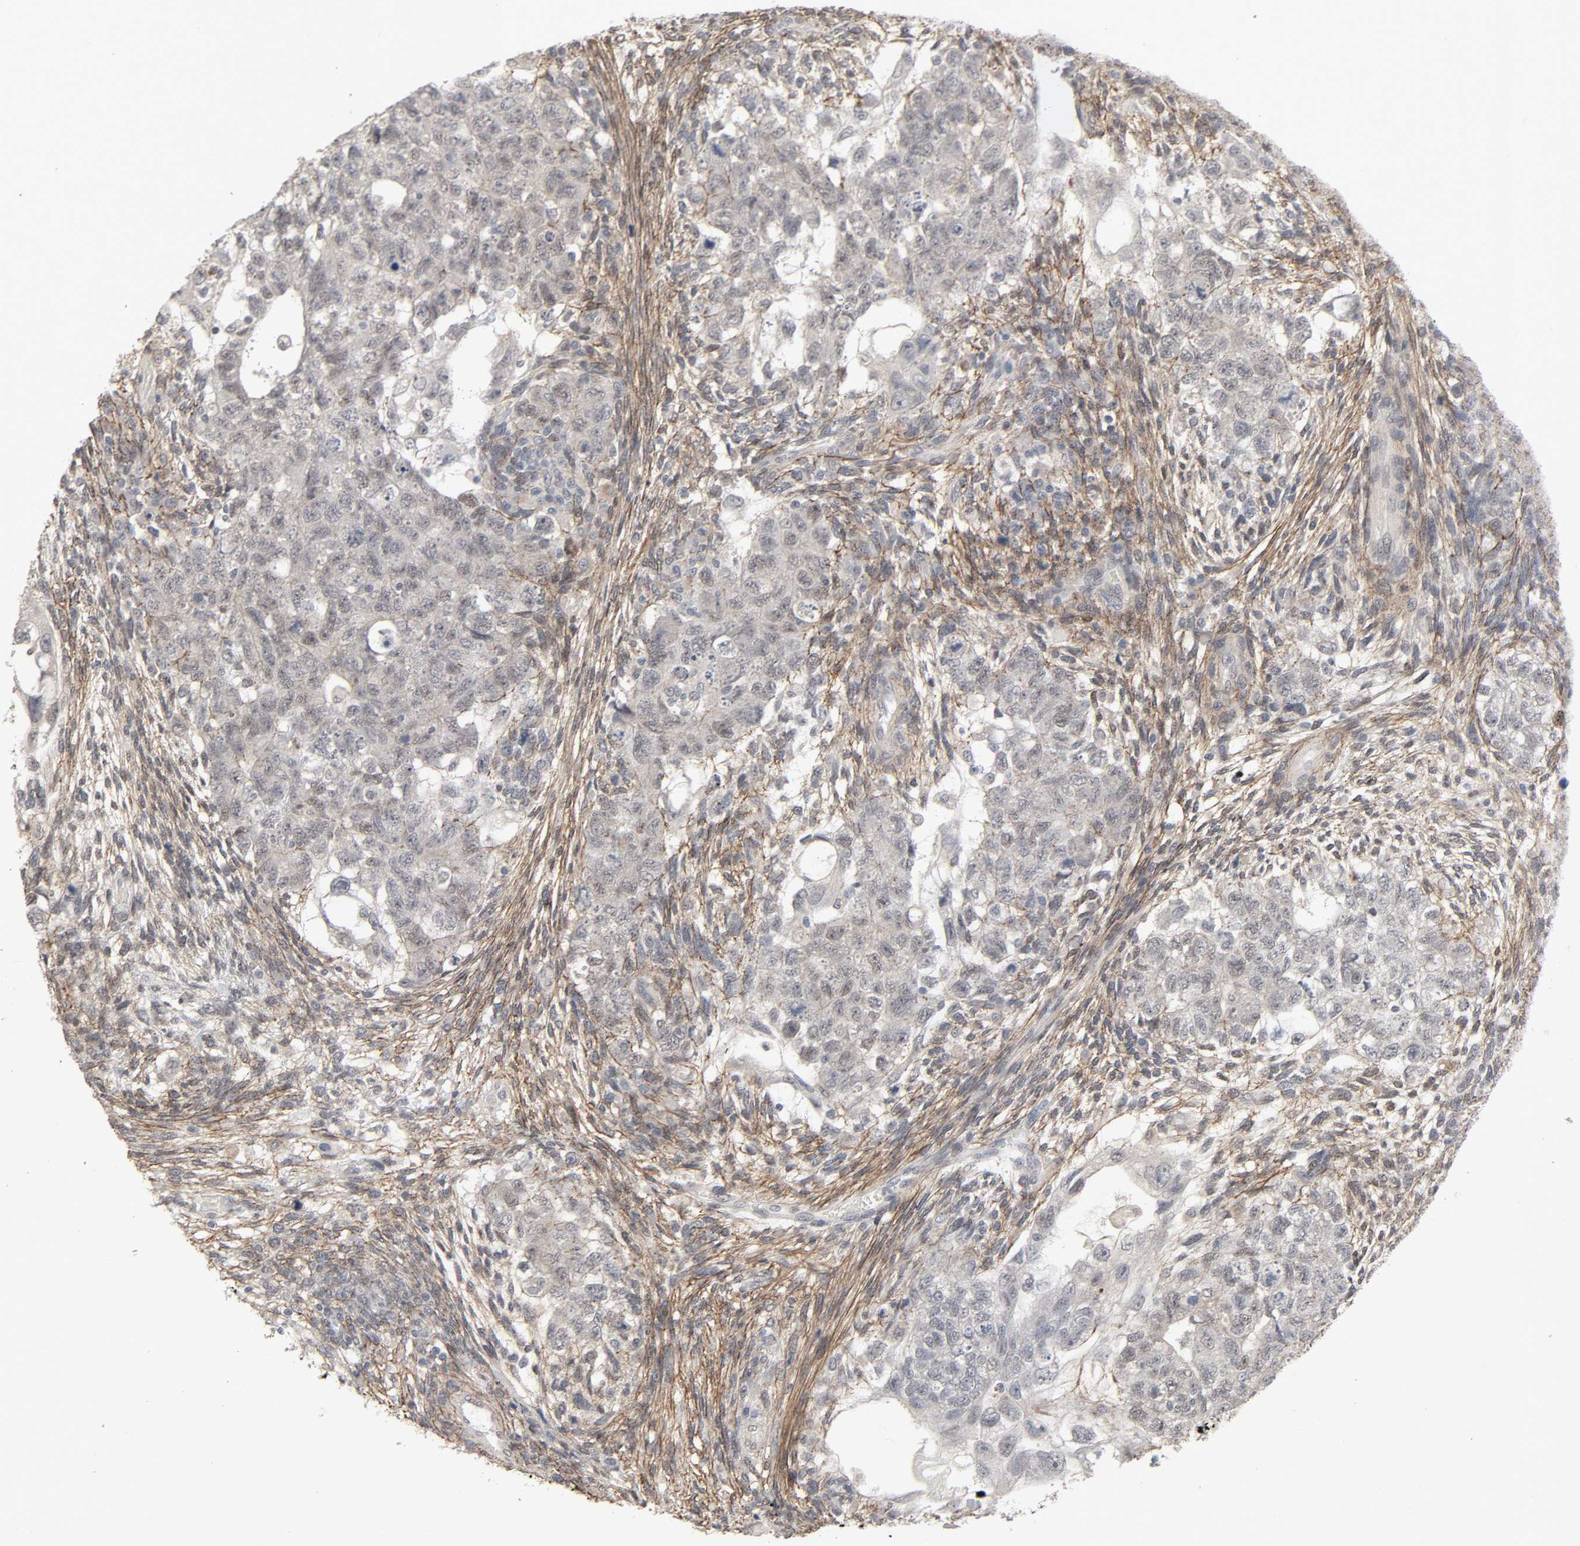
{"staining": {"intensity": "negative", "quantity": "none", "location": "none"}, "tissue": "testis cancer", "cell_type": "Tumor cells", "image_type": "cancer", "snomed": [{"axis": "morphology", "description": "Normal tissue, NOS"}, {"axis": "morphology", "description": "Carcinoma, Embryonal, NOS"}, {"axis": "topography", "description": "Testis"}], "caption": "Tumor cells are negative for brown protein staining in embryonal carcinoma (testis).", "gene": "ZNF222", "patient": {"sex": "male", "age": 36}}